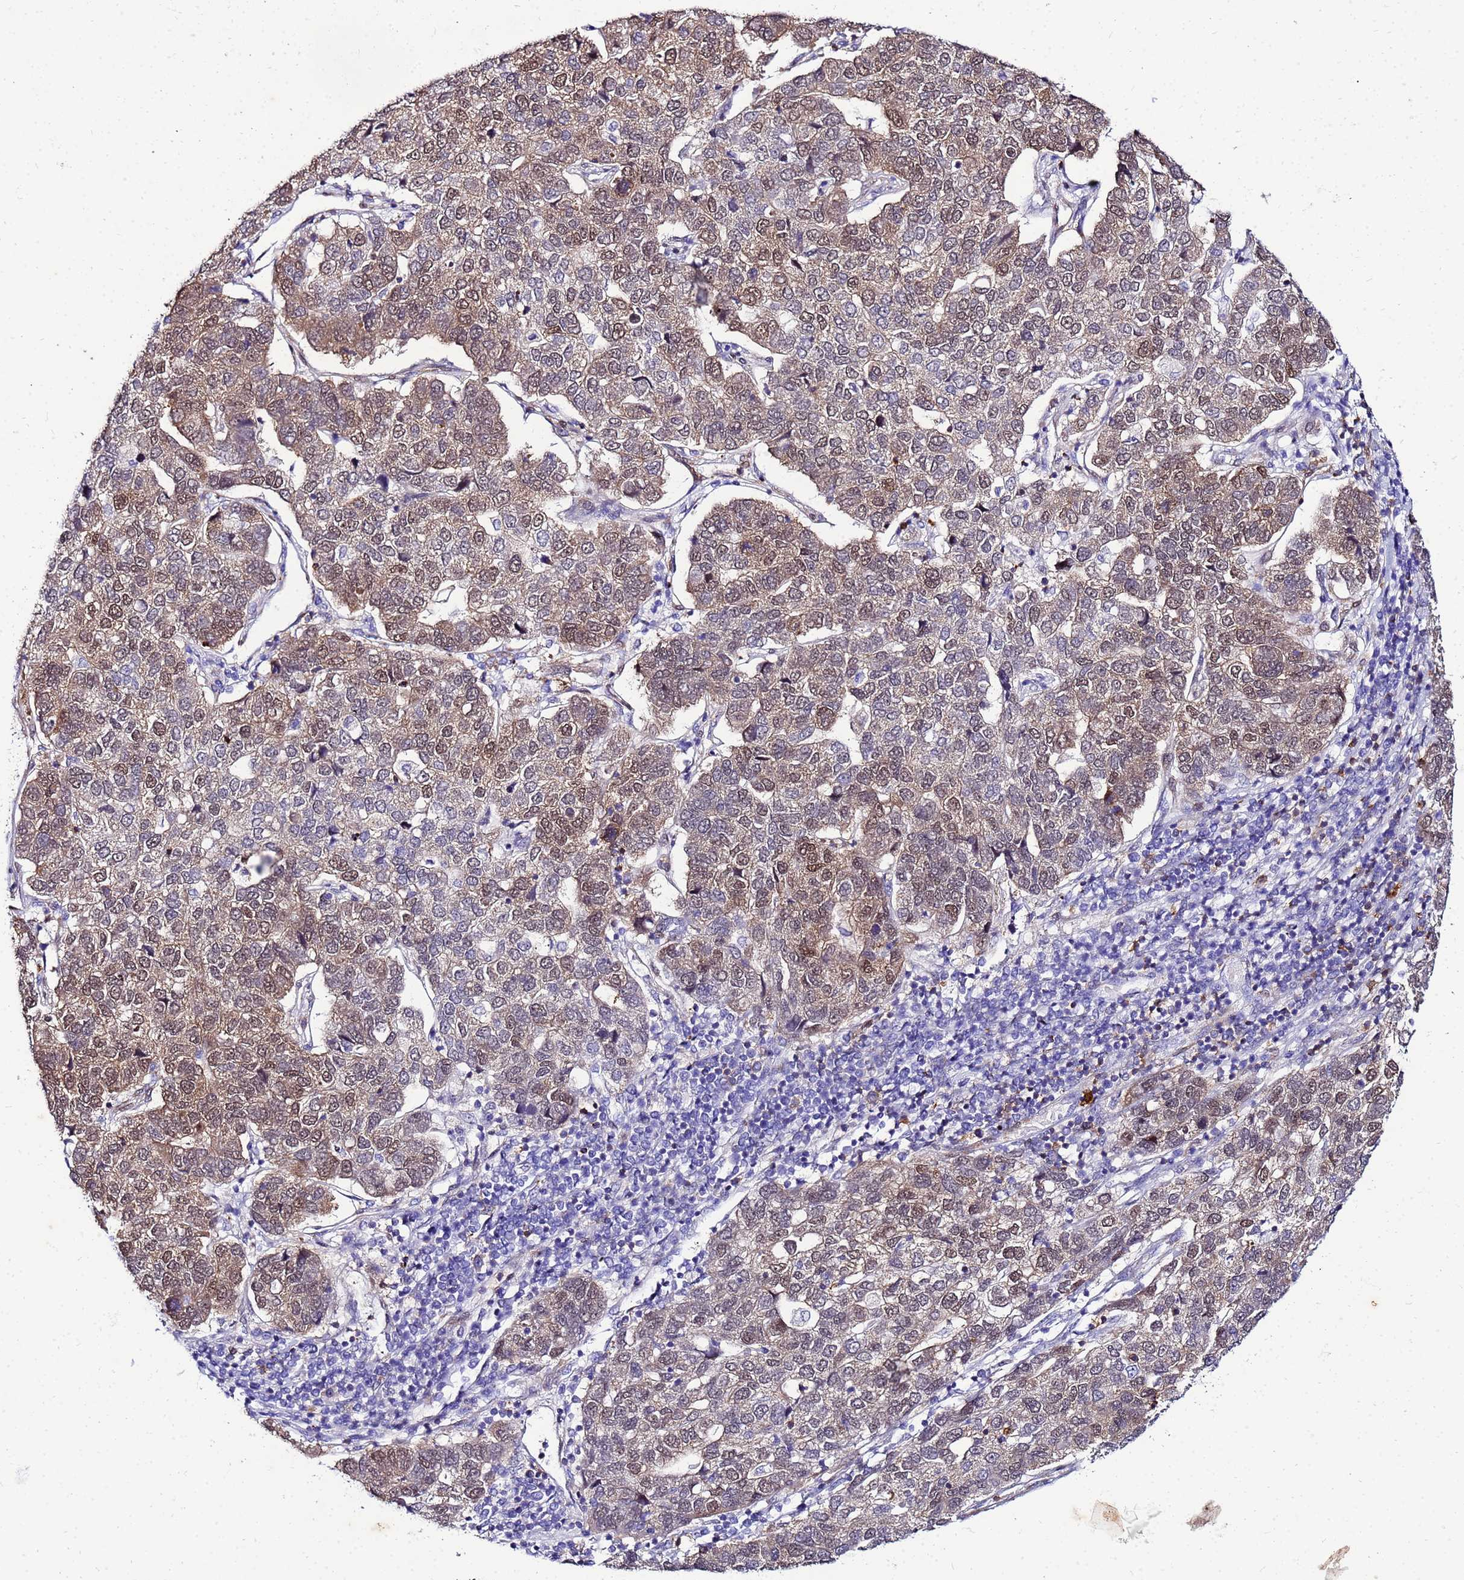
{"staining": {"intensity": "moderate", "quantity": ">75%", "location": "cytoplasmic/membranous,nuclear"}, "tissue": "pancreatic cancer", "cell_type": "Tumor cells", "image_type": "cancer", "snomed": [{"axis": "morphology", "description": "Adenocarcinoma, NOS"}, {"axis": "topography", "description": "Pancreas"}], "caption": "Approximately >75% of tumor cells in human pancreatic cancer (adenocarcinoma) exhibit moderate cytoplasmic/membranous and nuclear protein expression as visualized by brown immunohistochemical staining.", "gene": "DBNDD2", "patient": {"sex": "female", "age": 61}}